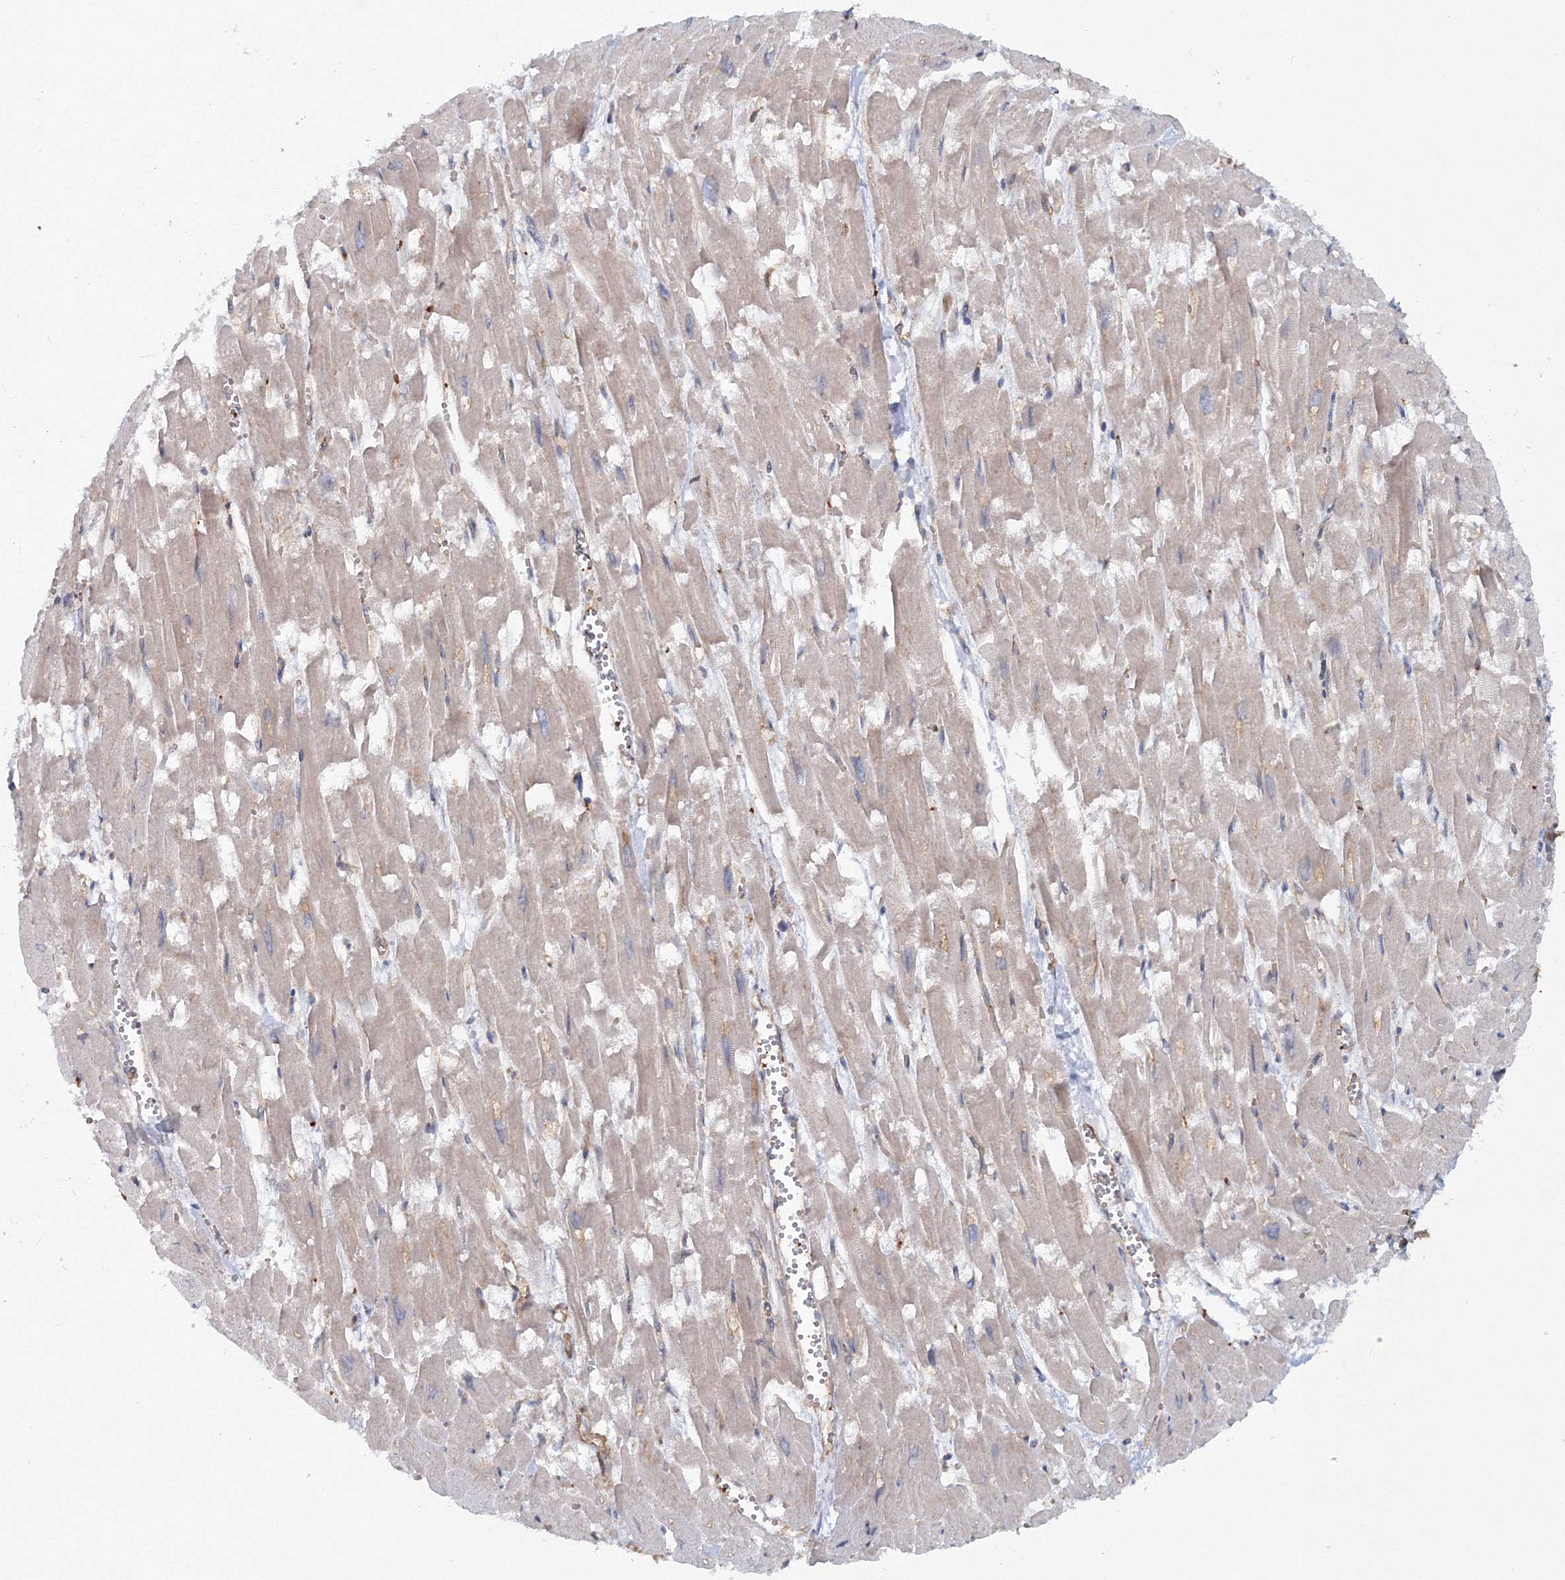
{"staining": {"intensity": "weak", "quantity": "<25%", "location": "cytoplasmic/membranous"}, "tissue": "heart muscle", "cell_type": "Cardiomyocytes", "image_type": "normal", "snomed": [{"axis": "morphology", "description": "Normal tissue, NOS"}, {"axis": "topography", "description": "Heart"}], "caption": "This is a photomicrograph of immunohistochemistry (IHC) staining of benign heart muscle, which shows no positivity in cardiomyocytes.", "gene": "EXOC1", "patient": {"sex": "male", "age": 54}}